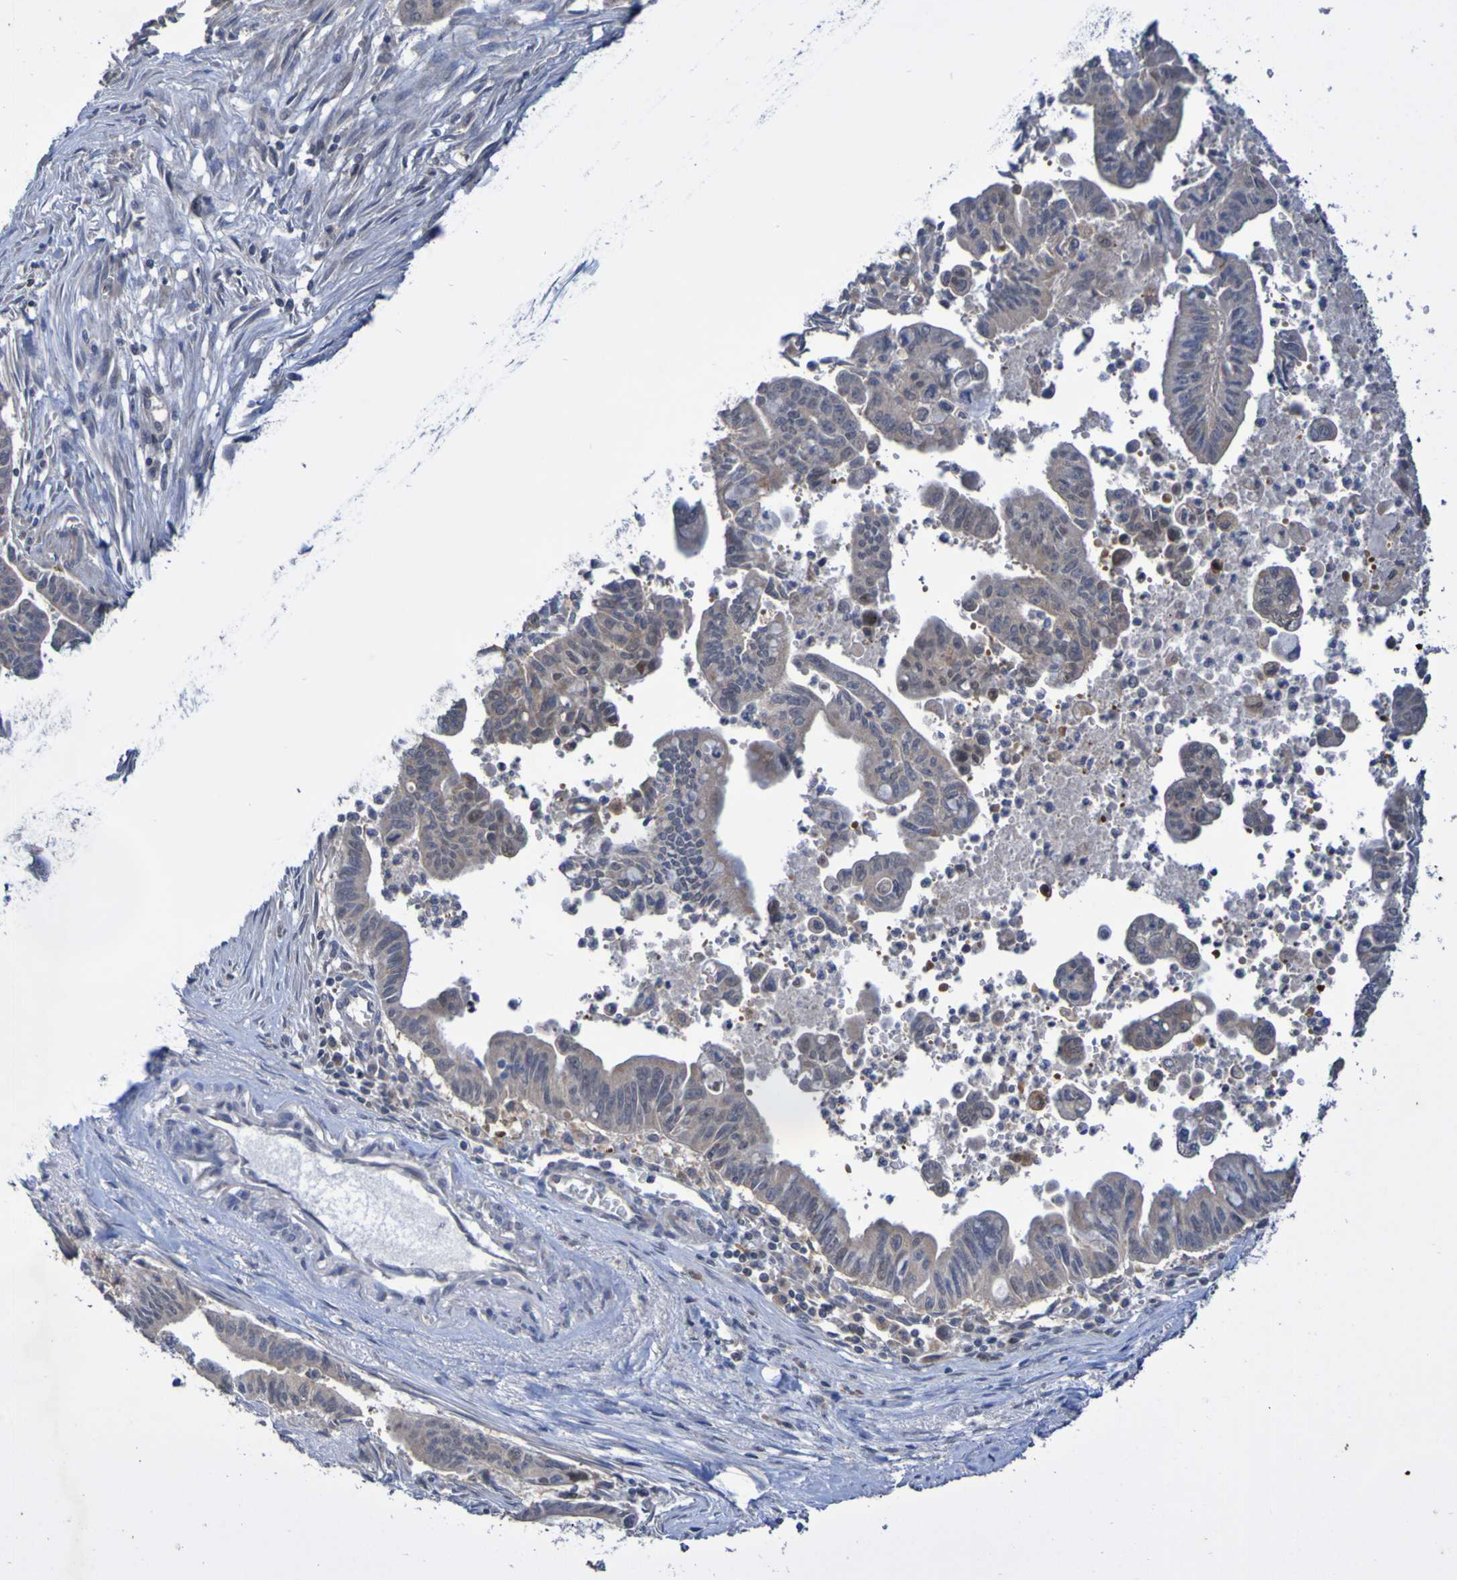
{"staining": {"intensity": "moderate", "quantity": "25%-75%", "location": "cytoplasmic/membranous"}, "tissue": "pancreatic cancer", "cell_type": "Tumor cells", "image_type": "cancer", "snomed": [{"axis": "morphology", "description": "Adenocarcinoma, NOS"}, {"axis": "topography", "description": "Pancreas"}], "caption": "An image of pancreatic cancer stained for a protein displays moderate cytoplasmic/membranous brown staining in tumor cells.", "gene": "C3orf18", "patient": {"sex": "male", "age": 70}}